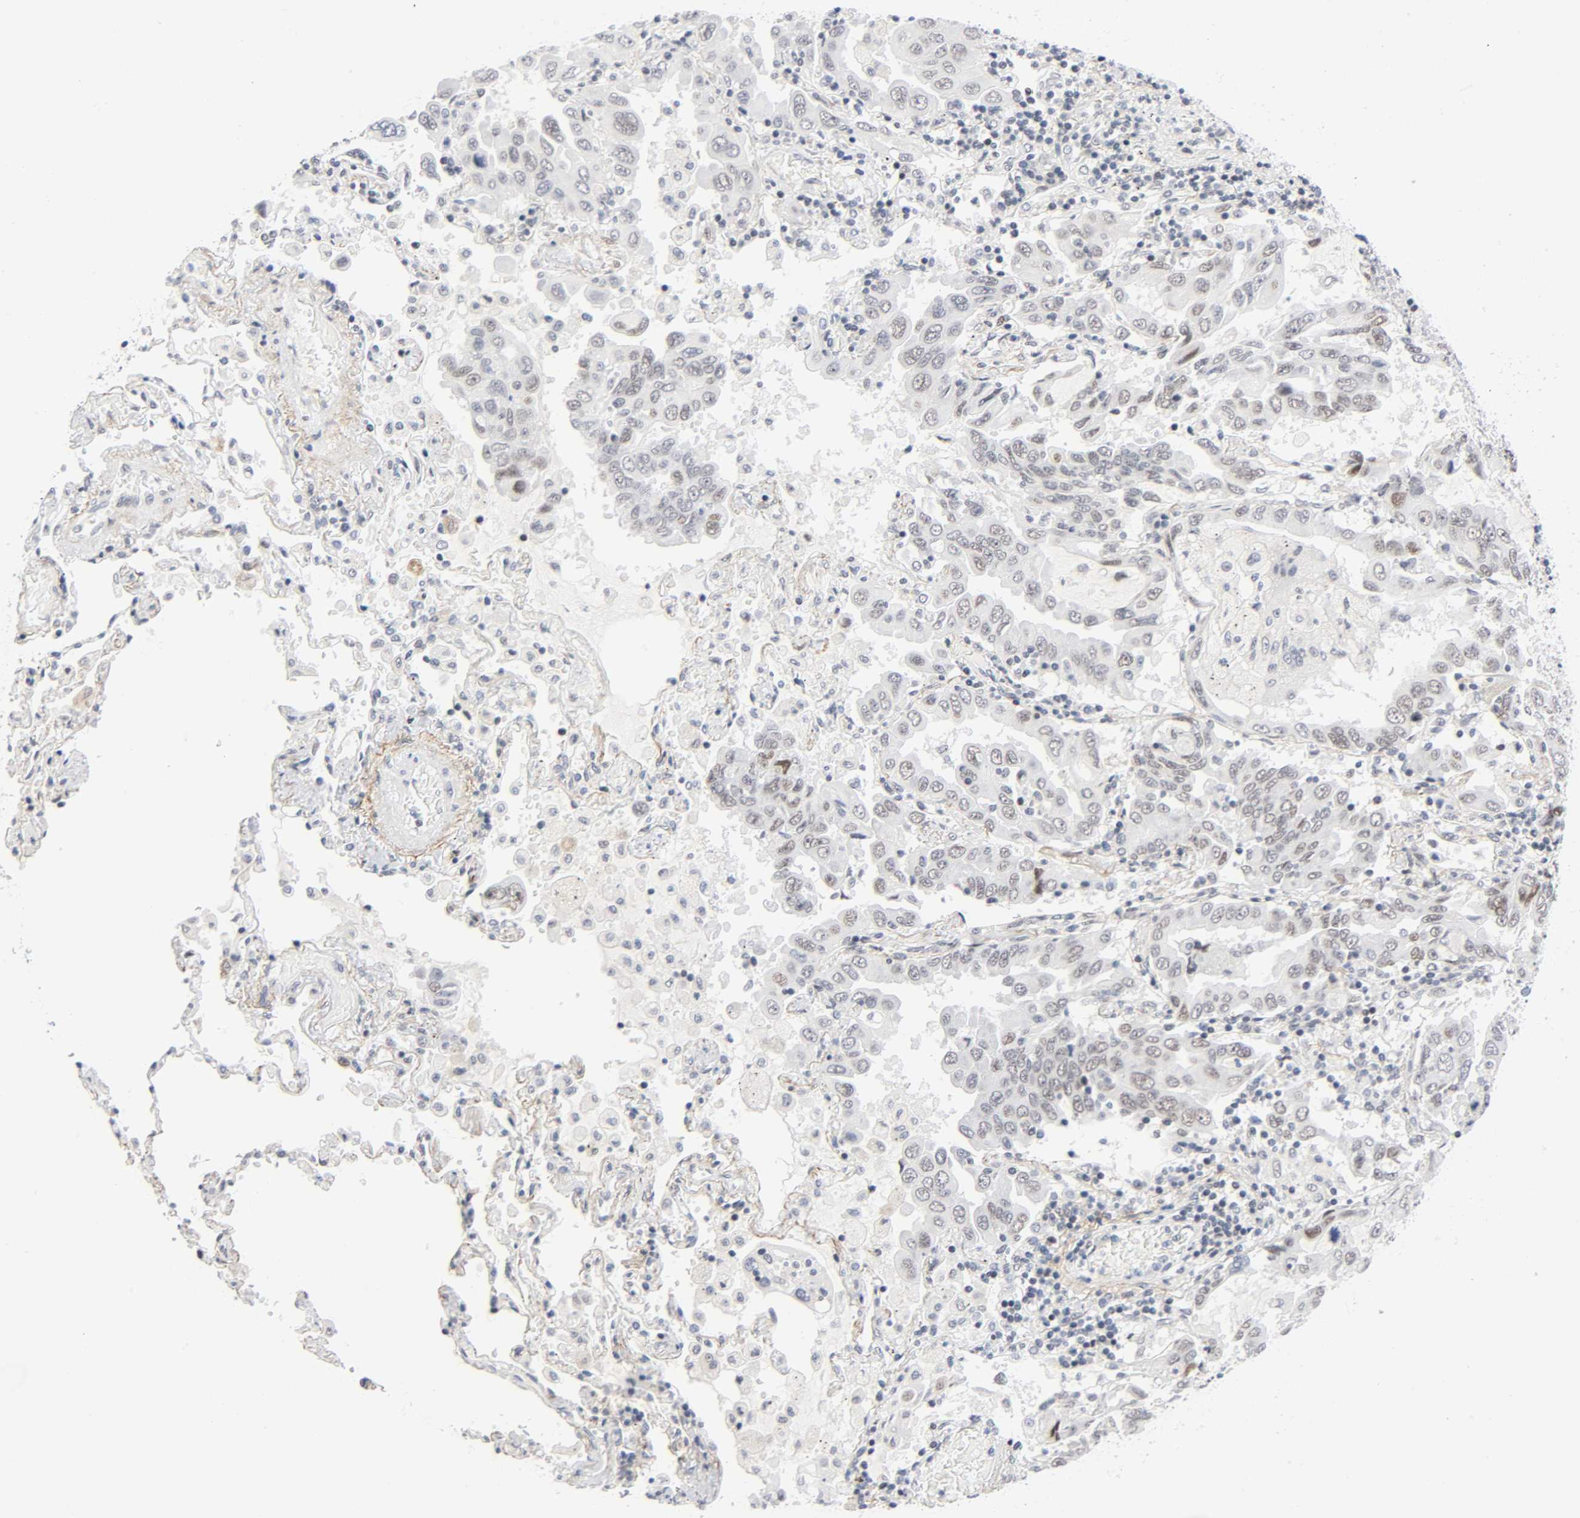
{"staining": {"intensity": "weak", "quantity": "<25%", "location": "nuclear"}, "tissue": "lung cancer", "cell_type": "Tumor cells", "image_type": "cancer", "snomed": [{"axis": "morphology", "description": "Adenocarcinoma, NOS"}, {"axis": "topography", "description": "Lung"}], "caption": "This image is of adenocarcinoma (lung) stained with immunohistochemistry to label a protein in brown with the nuclei are counter-stained blue. There is no expression in tumor cells.", "gene": "DIDO1", "patient": {"sex": "male", "age": 64}}